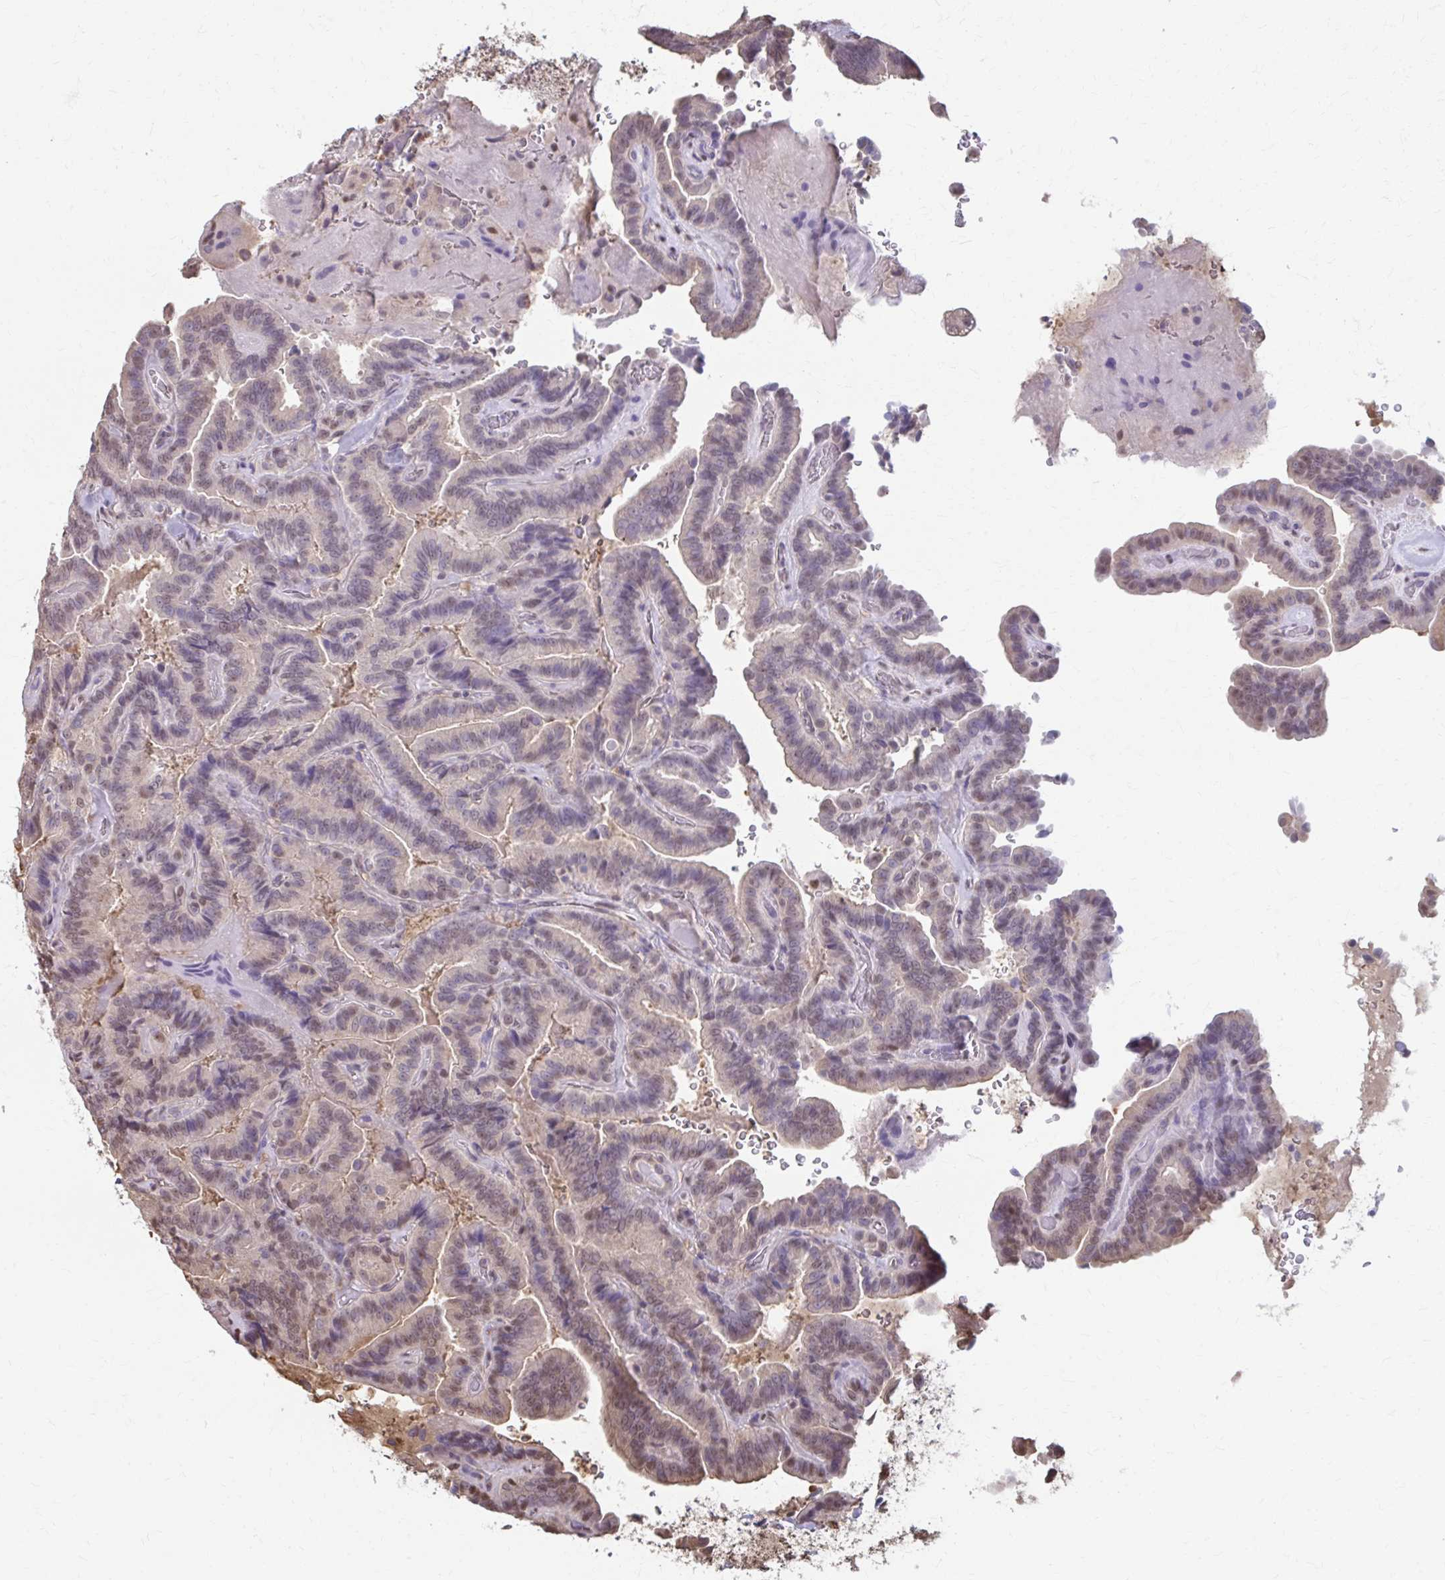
{"staining": {"intensity": "weak", "quantity": "25%-75%", "location": "nuclear"}, "tissue": "thyroid cancer", "cell_type": "Tumor cells", "image_type": "cancer", "snomed": [{"axis": "morphology", "description": "Papillary adenocarcinoma, NOS"}, {"axis": "topography", "description": "Thyroid gland"}], "caption": "Immunohistochemical staining of thyroid cancer (papillary adenocarcinoma) shows low levels of weak nuclear protein staining in about 25%-75% of tumor cells.", "gene": "ING4", "patient": {"sex": "male", "age": 61}}